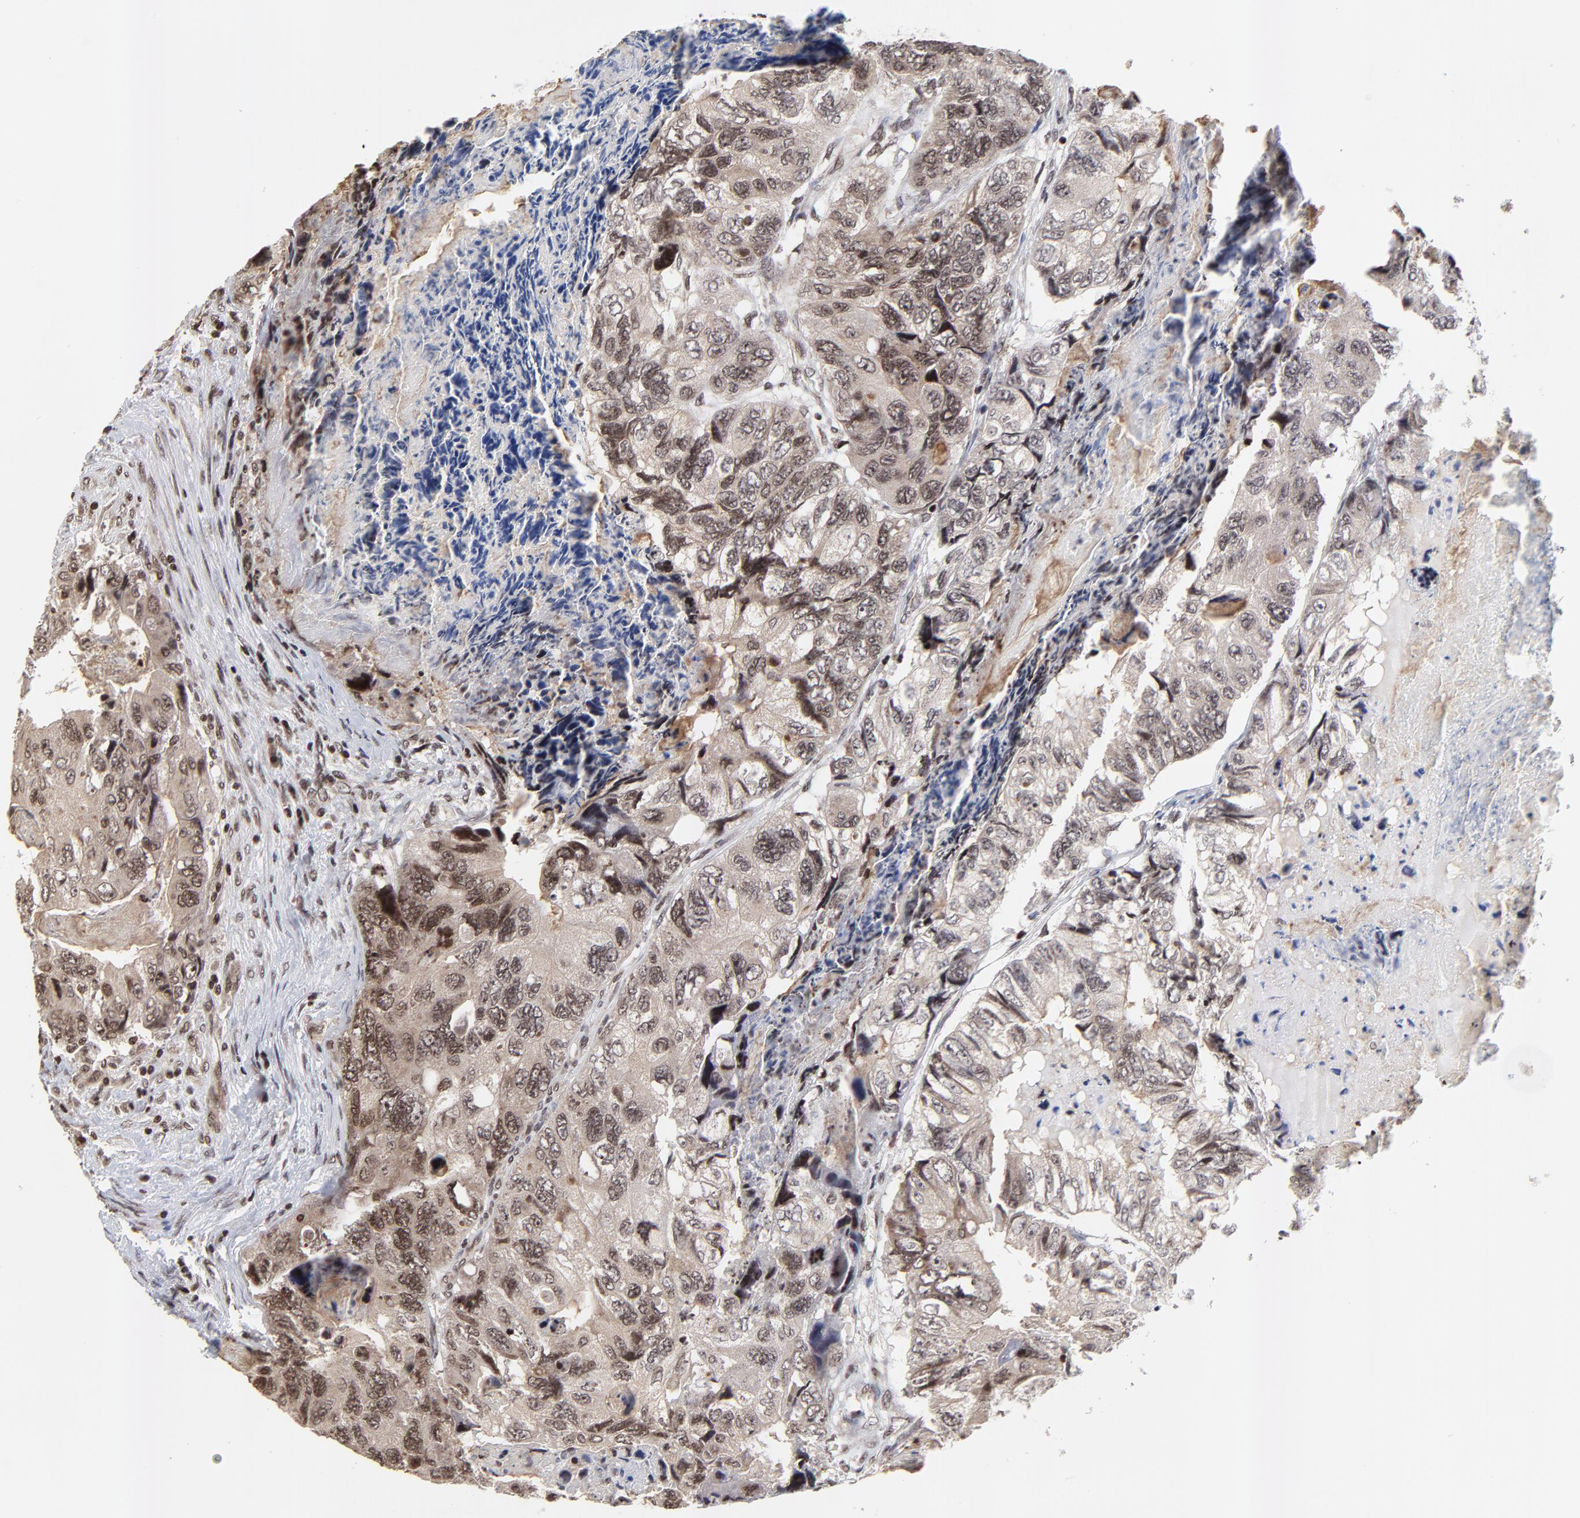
{"staining": {"intensity": "moderate", "quantity": ">75%", "location": "cytoplasmic/membranous,nuclear"}, "tissue": "colorectal cancer", "cell_type": "Tumor cells", "image_type": "cancer", "snomed": [{"axis": "morphology", "description": "Adenocarcinoma, NOS"}, {"axis": "topography", "description": "Rectum"}], "caption": "High-magnification brightfield microscopy of adenocarcinoma (colorectal) stained with DAB (brown) and counterstained with hematoxylin (blue). tumor cells exhibit moderate cytoplasmic/membranous and nuclear positivity is present in about>75% of cells.", "gene": "ZNF777", "patient": {"sex": "female", "age": 82}}